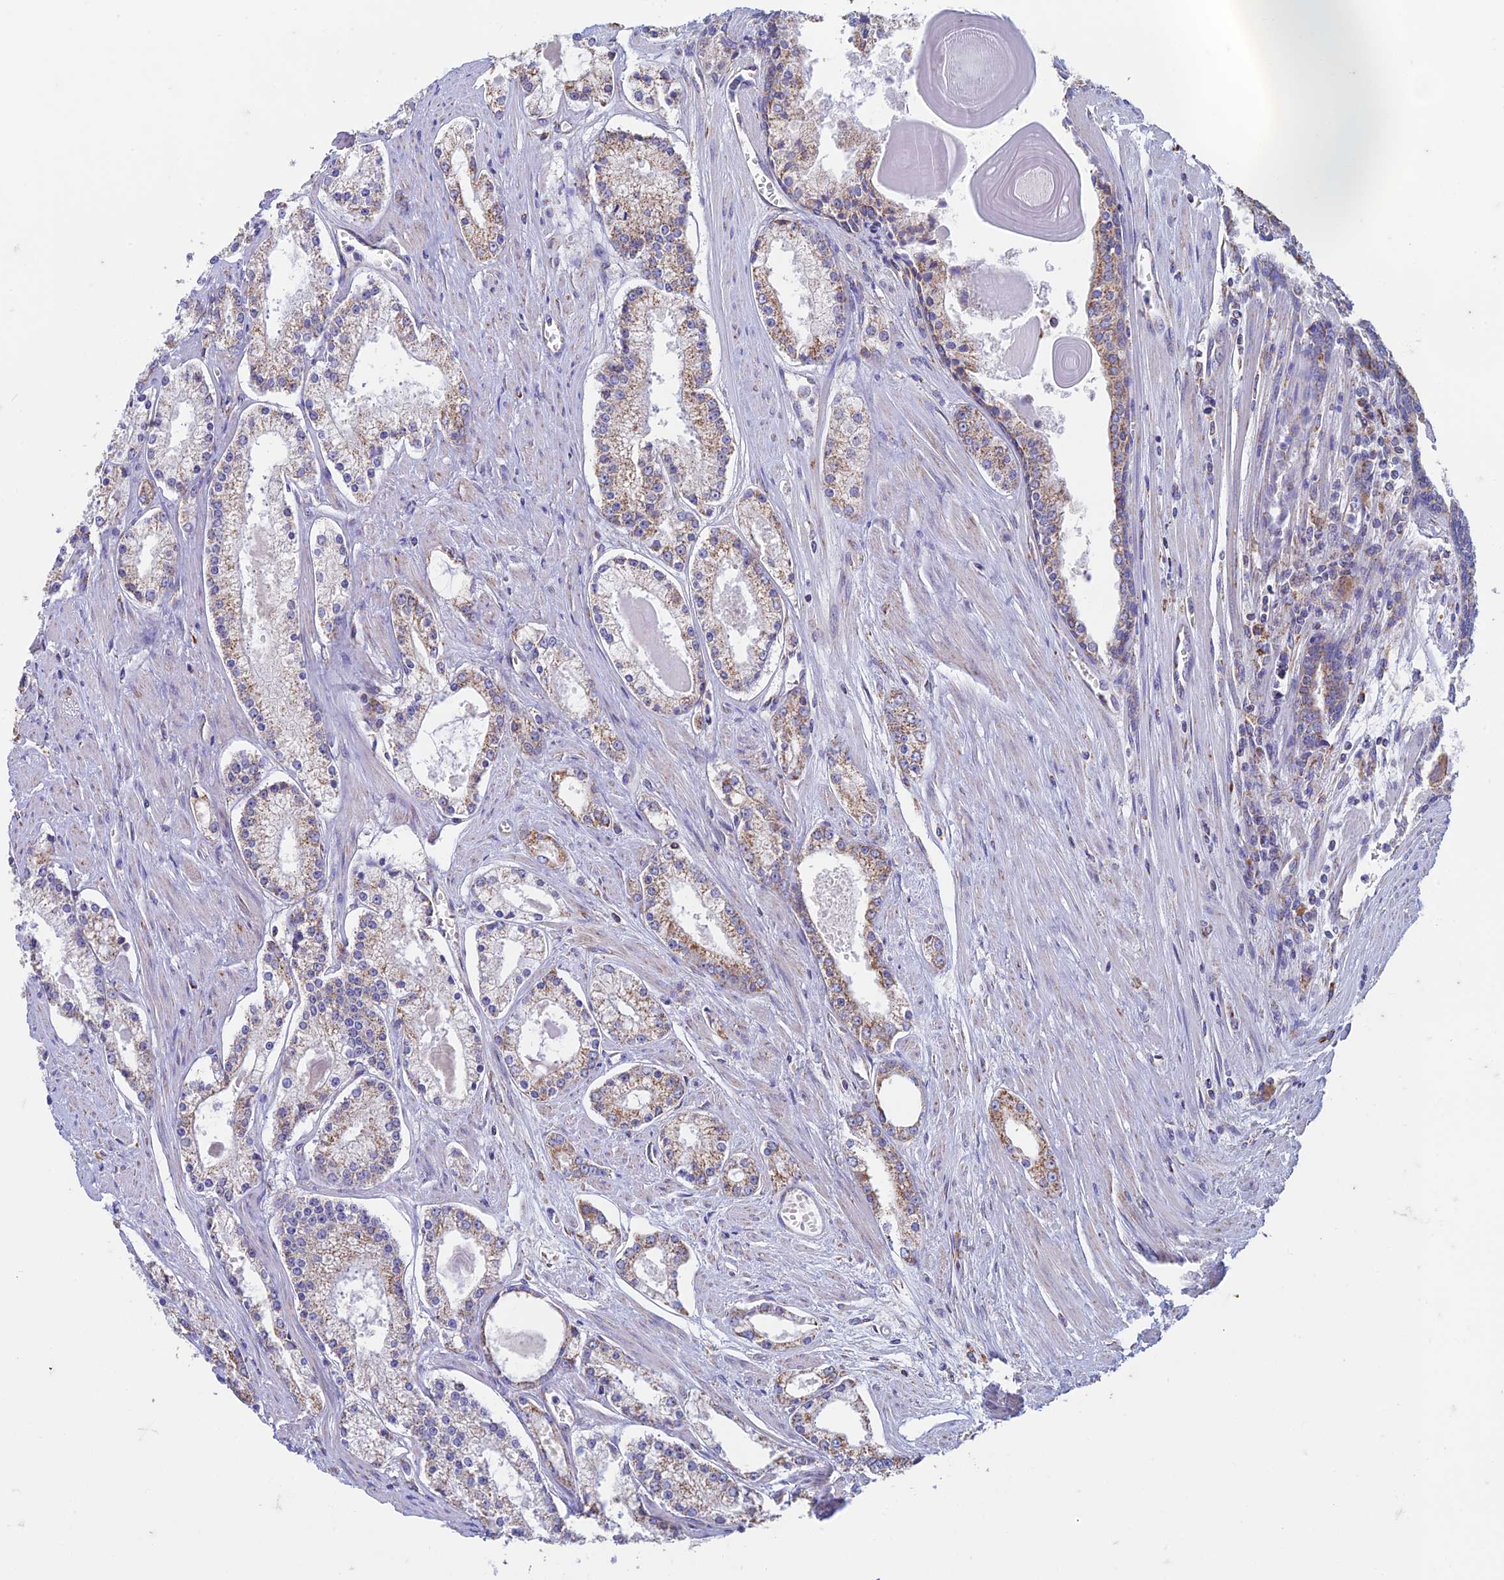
{"staining": {"intensity": "moderate", "quantity": "25%-75%", "location": "cytoplasmic/membranous"}, "tissue": "prostate cancer", "cell_type": "Tumor cells", "image_type": "cancer", "snomed": [{"axis": "morphology", "description": "Adenocarcinoma, Low grade"}, {"axis": "topography", "description": "Prostate"}], "caption": "A photomicrograph of adenocarcinoma (low-grade) (prostate) stained for a protein displays moderate cytoplasmic/membranous brown staining in tumor cells.", "gene": "ZNF181", "patient": {"sex": "male", "age": 54}}